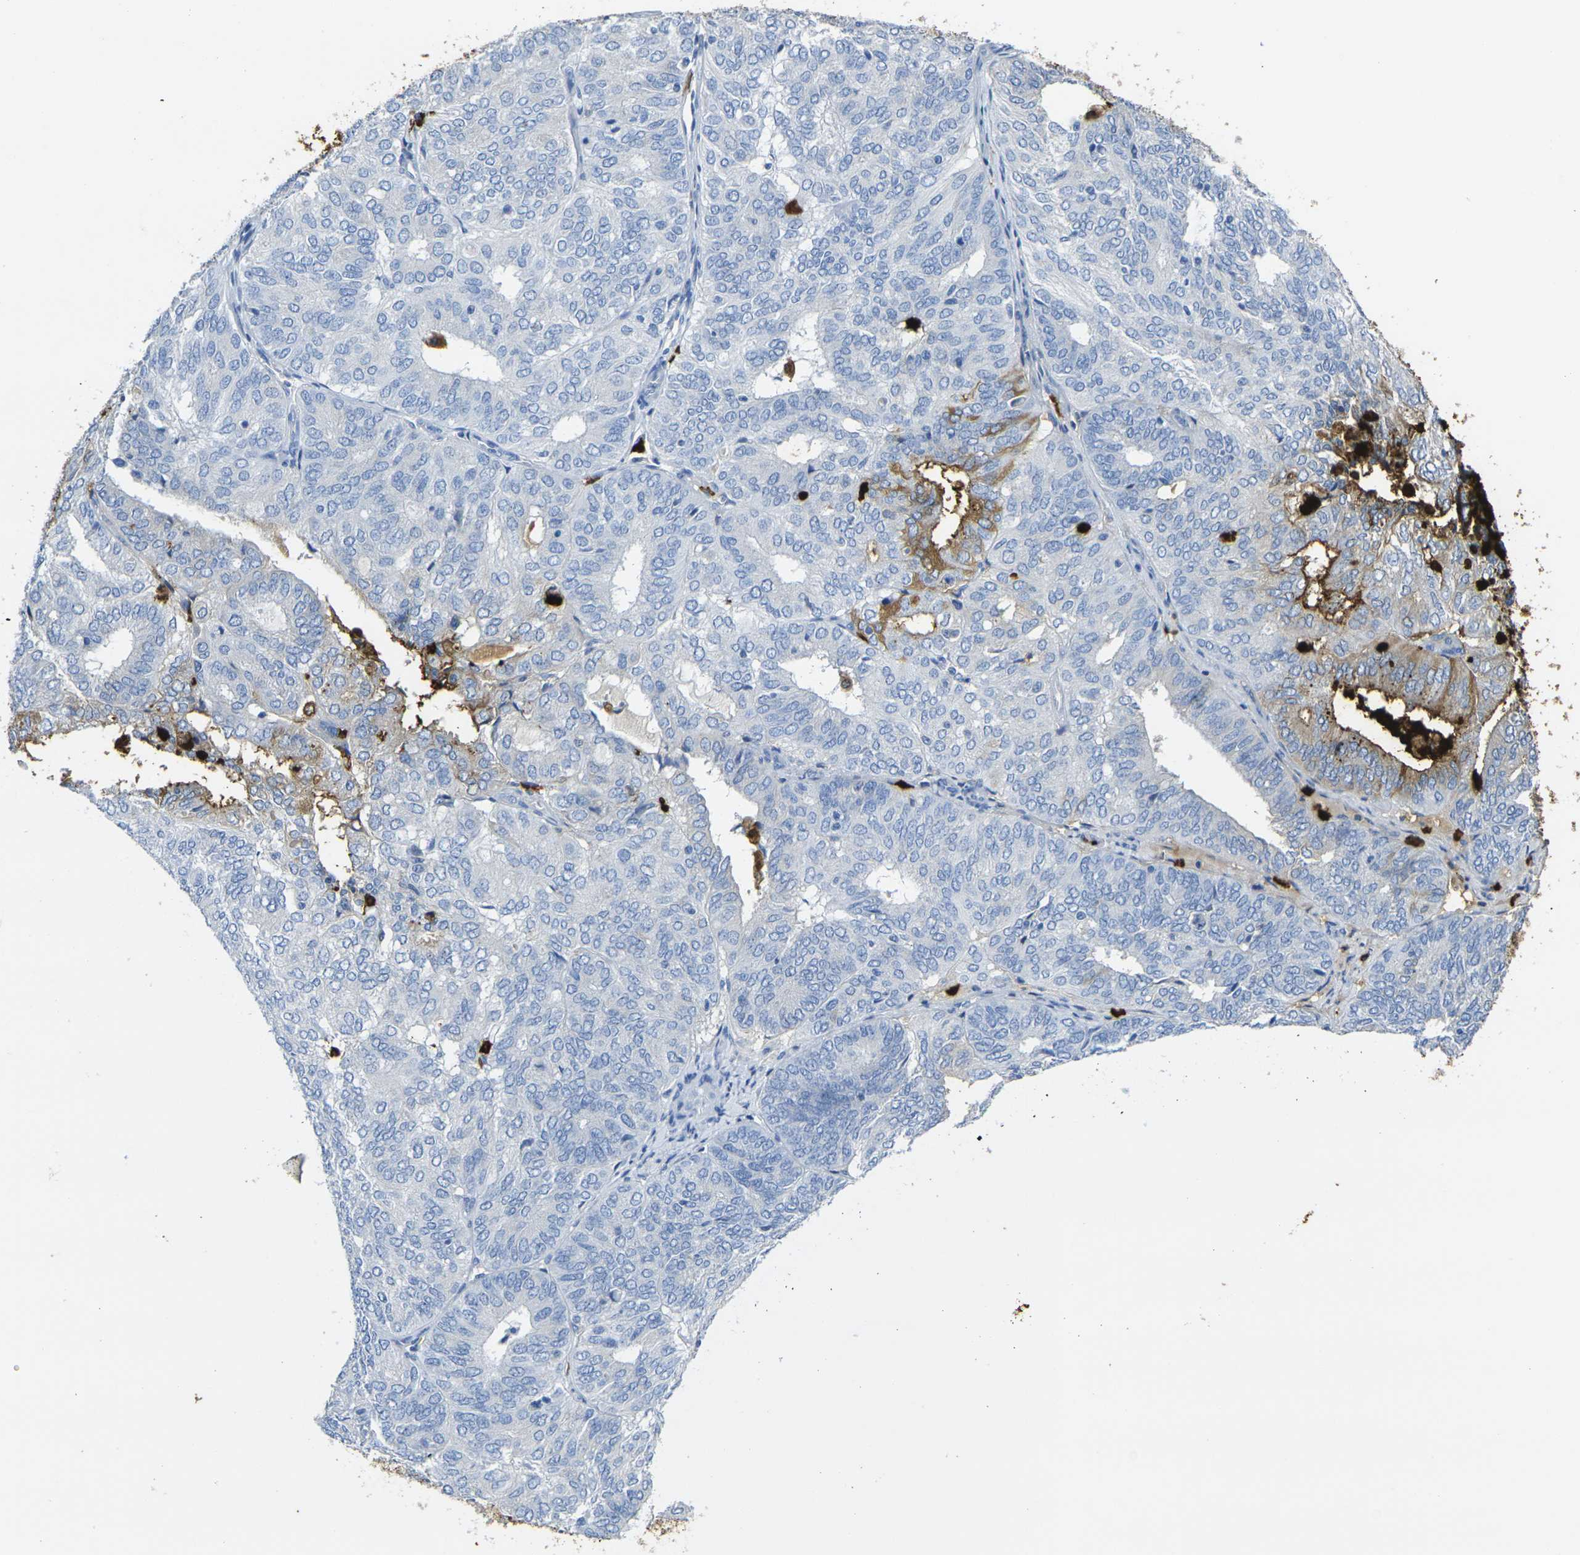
{"staining": {"intensity": "moderate", "quantity": "25%-75%", "location": "cytoplasmic/membranous"}, "tissue": "endometrial cancer", "cell_type": "Tumor cells", "image_type": "cancer", "snomed": [{"axis": "morphology", "description": "Adenocarcinoma, NOS"}, {"axis": "topography", "description": "Uterus"}], "caption": "Endometrial cancer (adenocarcinoma) stained with a protein marker displays moderate staining in tumor cells.", "gene": "S100A9", "patient": {"sex": "female", "age": 60}}